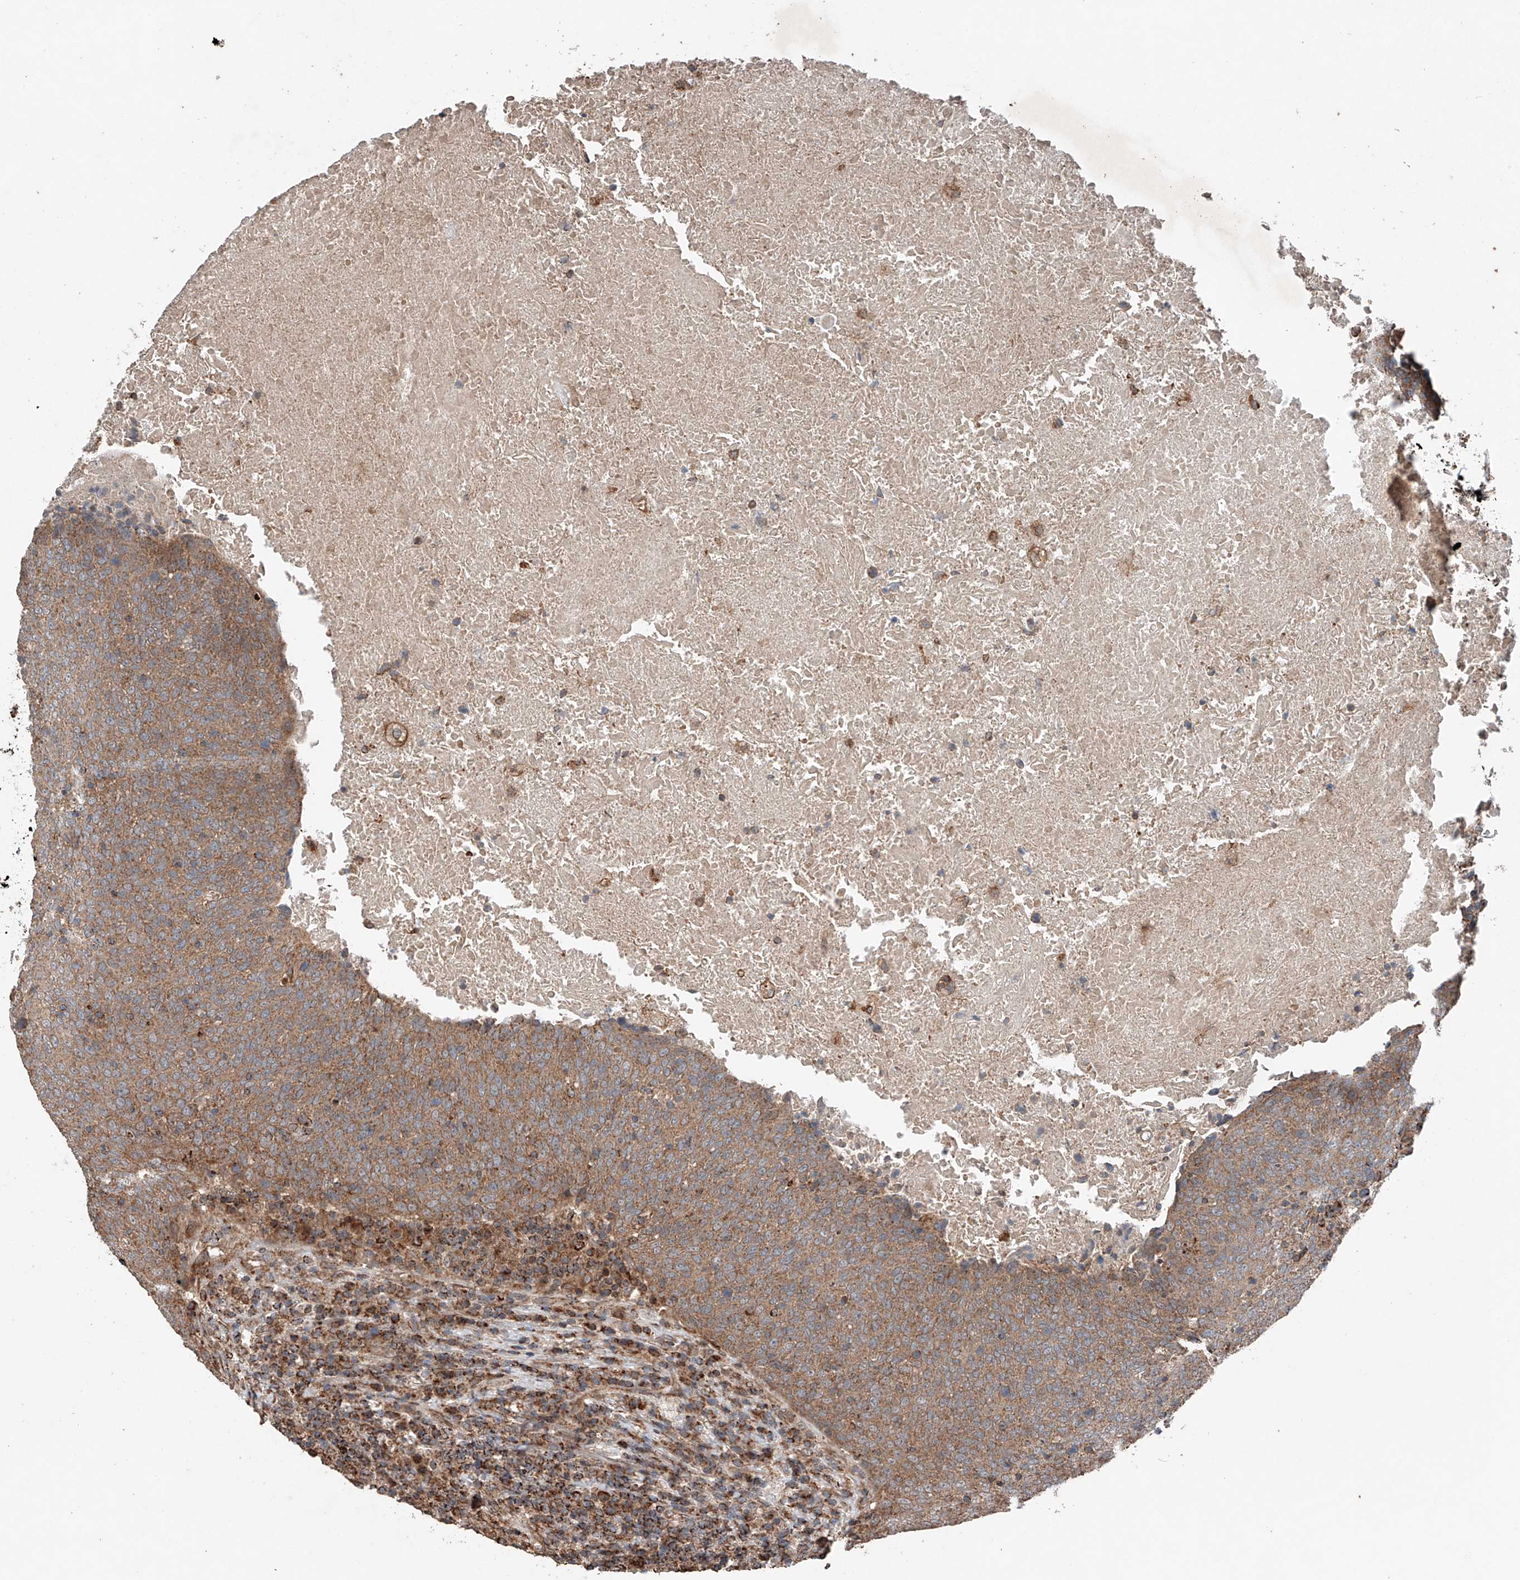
{"staining": {"intensity": "moderate", "quantity": ">75%", "location": "cytoplasmic/membranous"}, "tissue": "head and neck cancer", "cell_type": "Tumor cells", "image_type": "cancer", "snomed": [{"axis": "morphology", "description": "Squamous cell carcinoma, NOS"}, {"axis": "morphology", "description": "Squamous cell carcinoma, metastatic, NOS"}, {"axis": "topography", "description": "Lymph node"}, {"axis": "topography", "description": "Head-Neck"}], "caption": "Brown immunohistochemical staining in human head and neck cancer reveals moderate cytoplasmic/membranous staining in about >75% of tumor cells.", "gene": "AP4B1", "patient": {"sex": "male", "age": 62}}